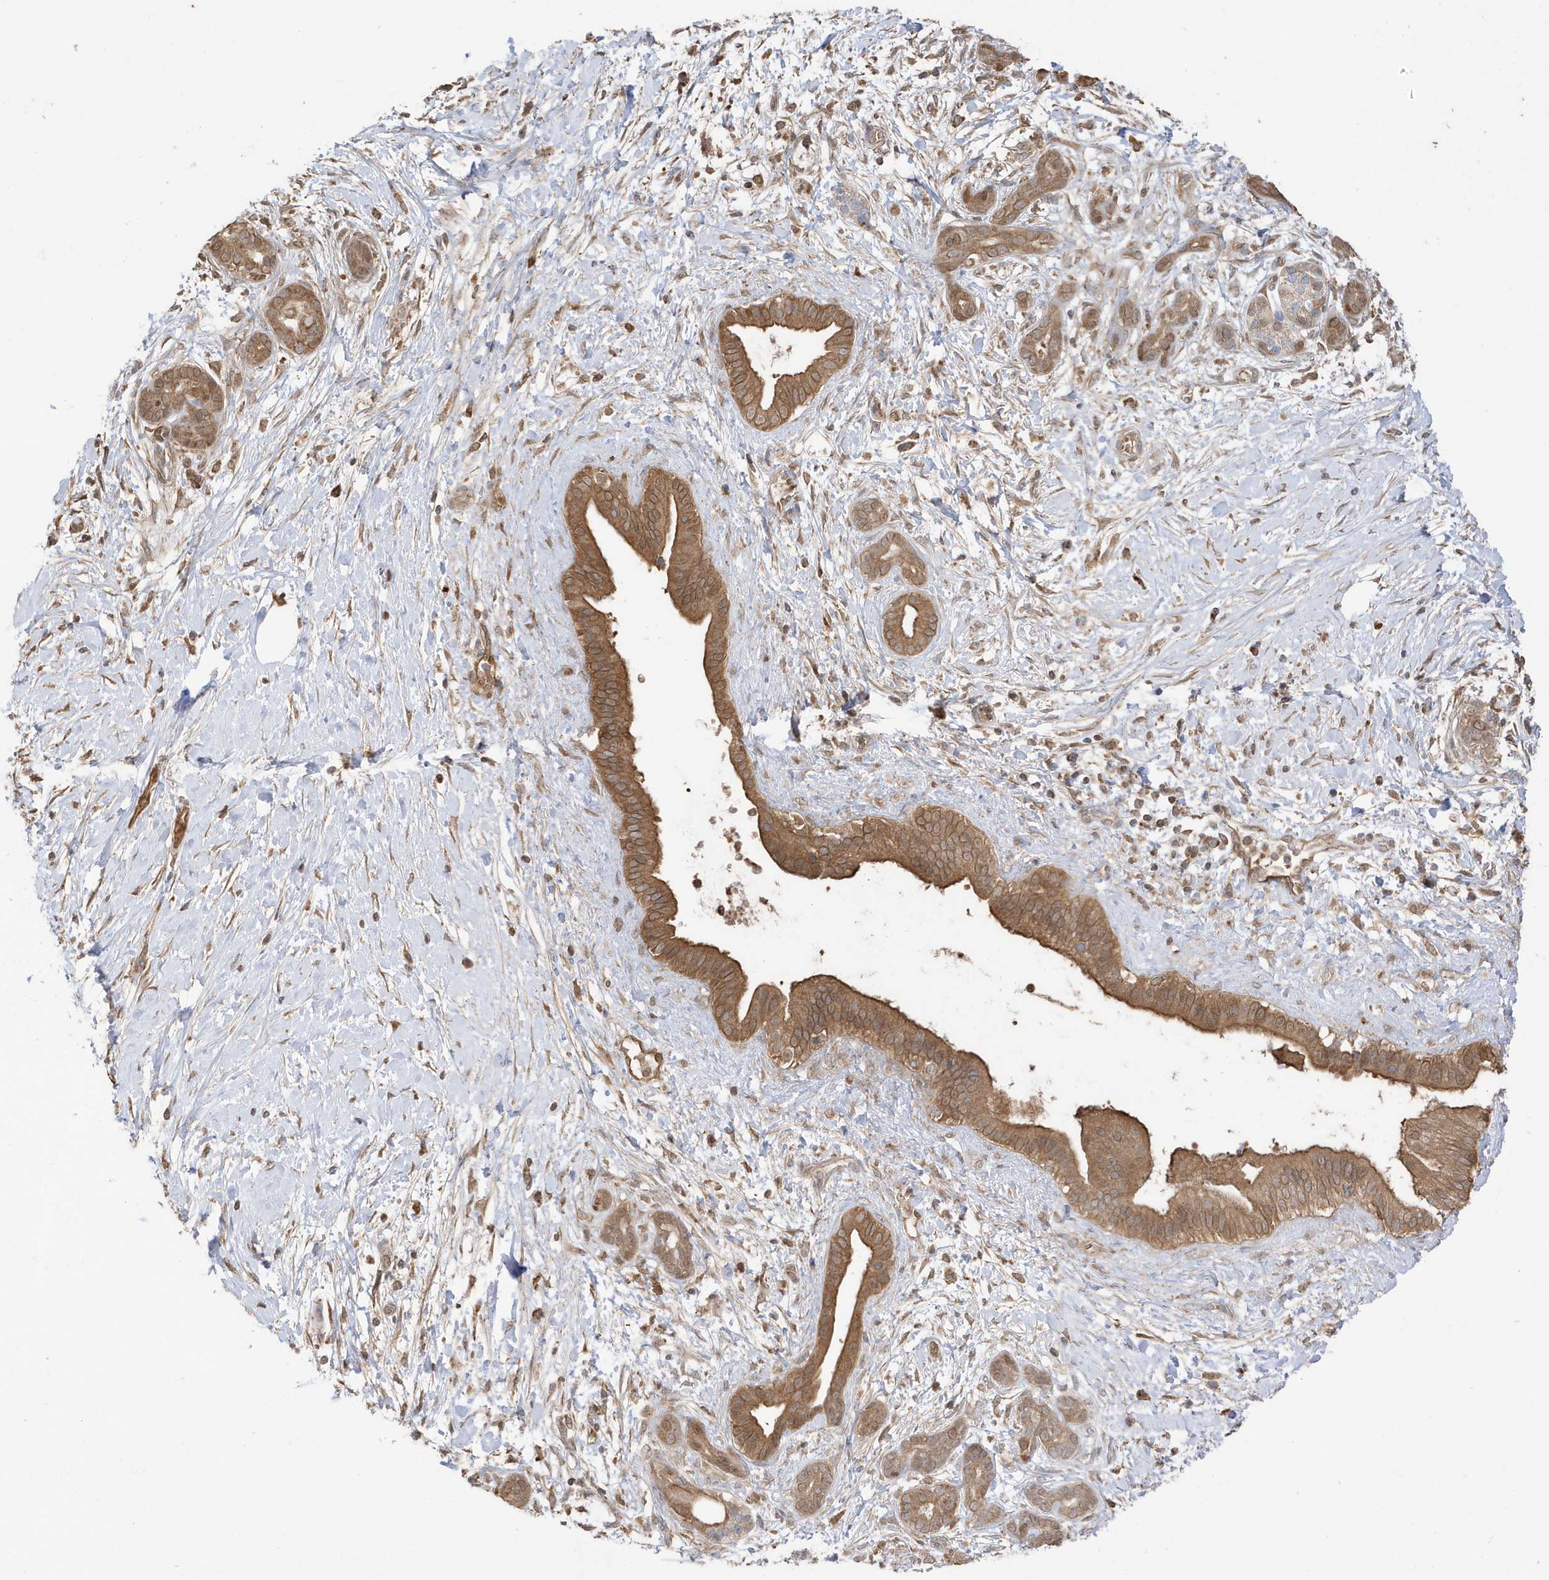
{"staining": {"intensity": "moderate", "quantity": ">75%", "location": "cytoplasmic/membranous"}, "tissue": "pancreatic cancer", "cell_type": "Tumor cells", "image_type": "cancer", "snomed": [{"axis": "morphology", "description": "Adenocarcinoma, NOS"}, {"axis": "topography", "description": "Pancreas"}], "caption": "Protein analysis of pancreatic adenocarcinoma tissue demonstrates moderate cytoplasmic/membranous expression in approximately >75% of tumor cells.", "gene": "AZI2", "patient": {"sex": "male", "age": 58}}